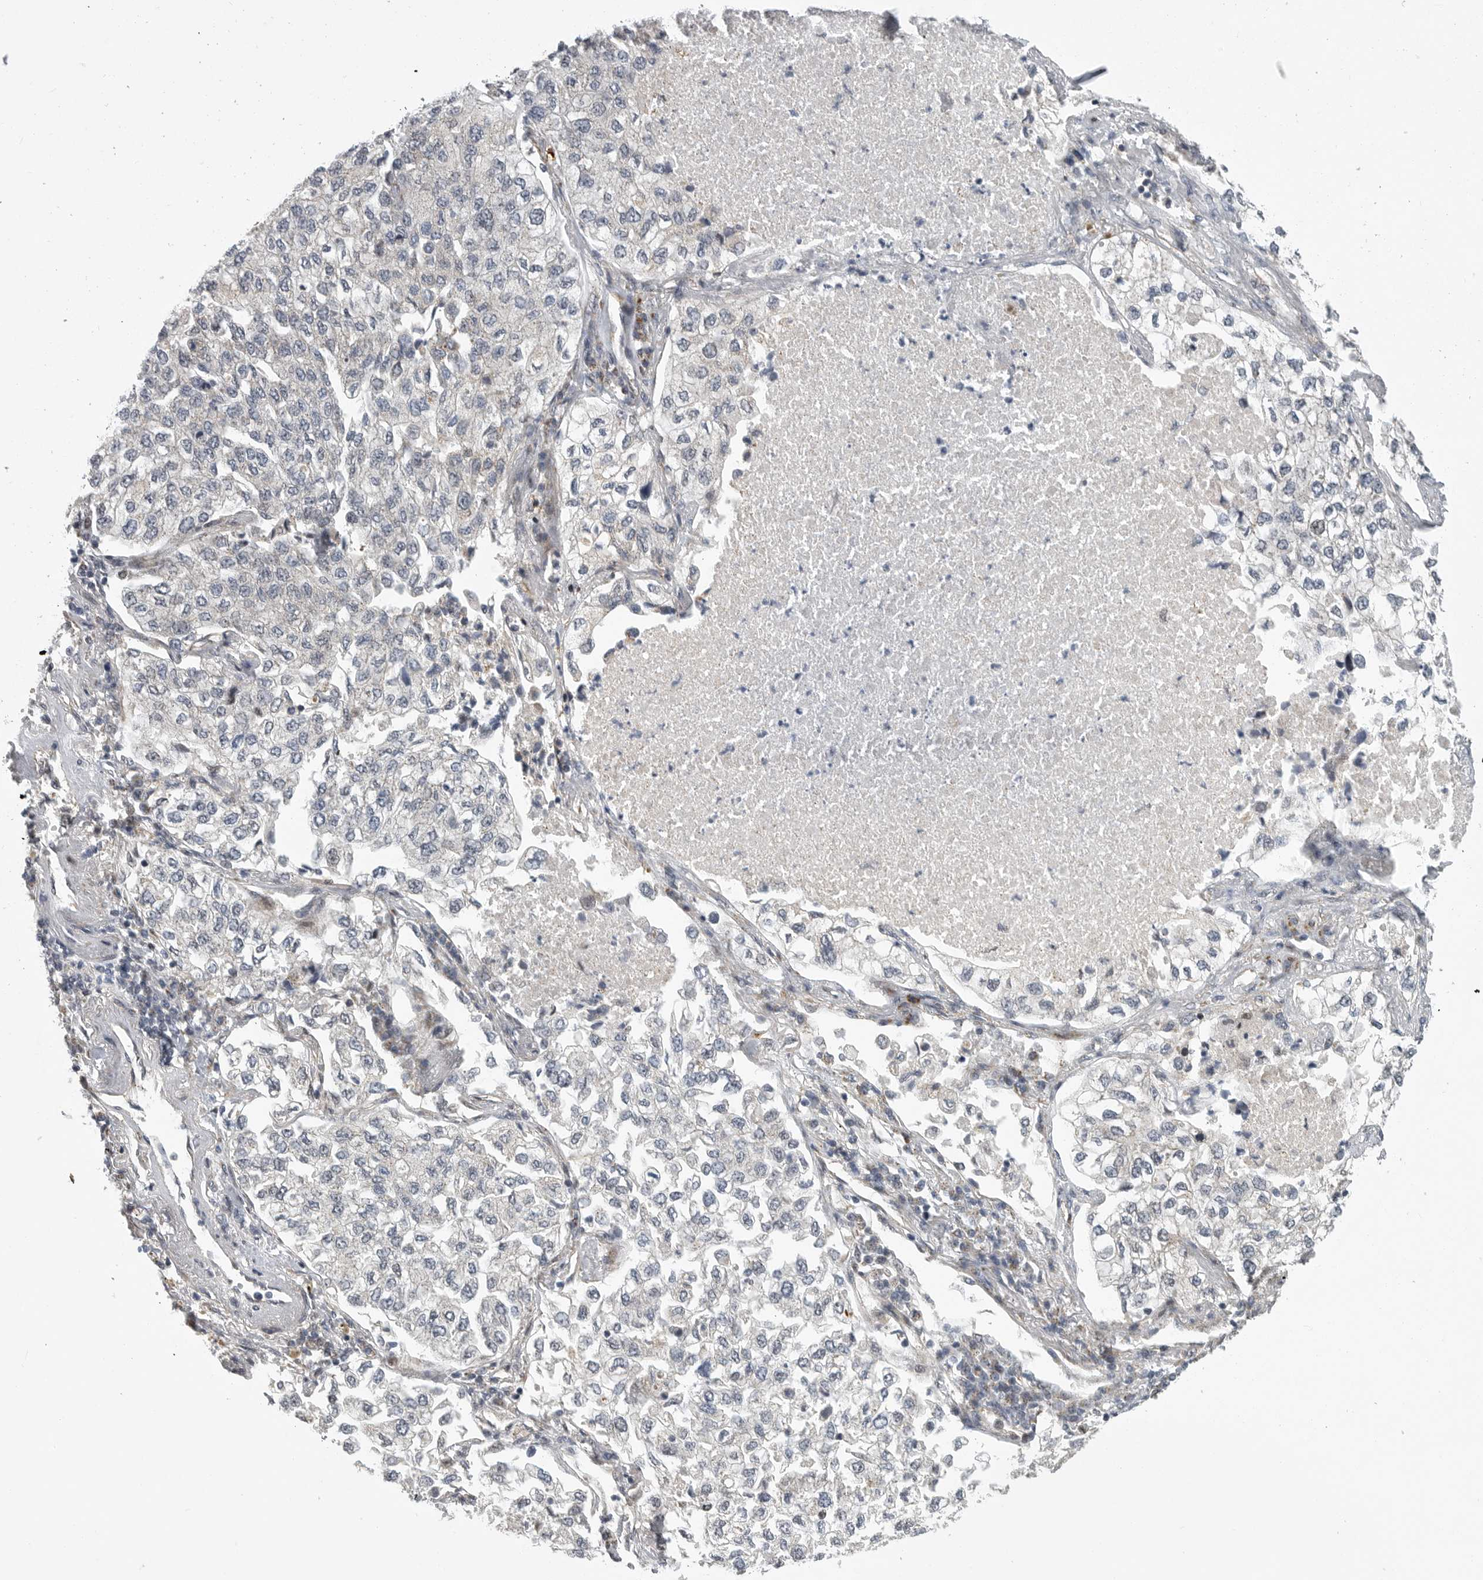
{"staining": {"intensity": "negative", "quantity": "none", "location": "none"}, "tissue": "lung cancer", "cell_type": "Tumor cells", "image_type": "cancer", "snomed": [{"axis": "morphology", "description": "Adenocarcinoma, NOS"}, {"axis": "topography", "description": "Lung"}], "caption": "Immunohistochemistry of human adenocarcinoma (lung) displays no expression in tumor cells. (Brightfield microscopy of DAB (3,3'-diaminobenzidine) IHC at high magnification).", "gene": "TMPRSS11F", "patient": {"sex": "male", "age": 63}}